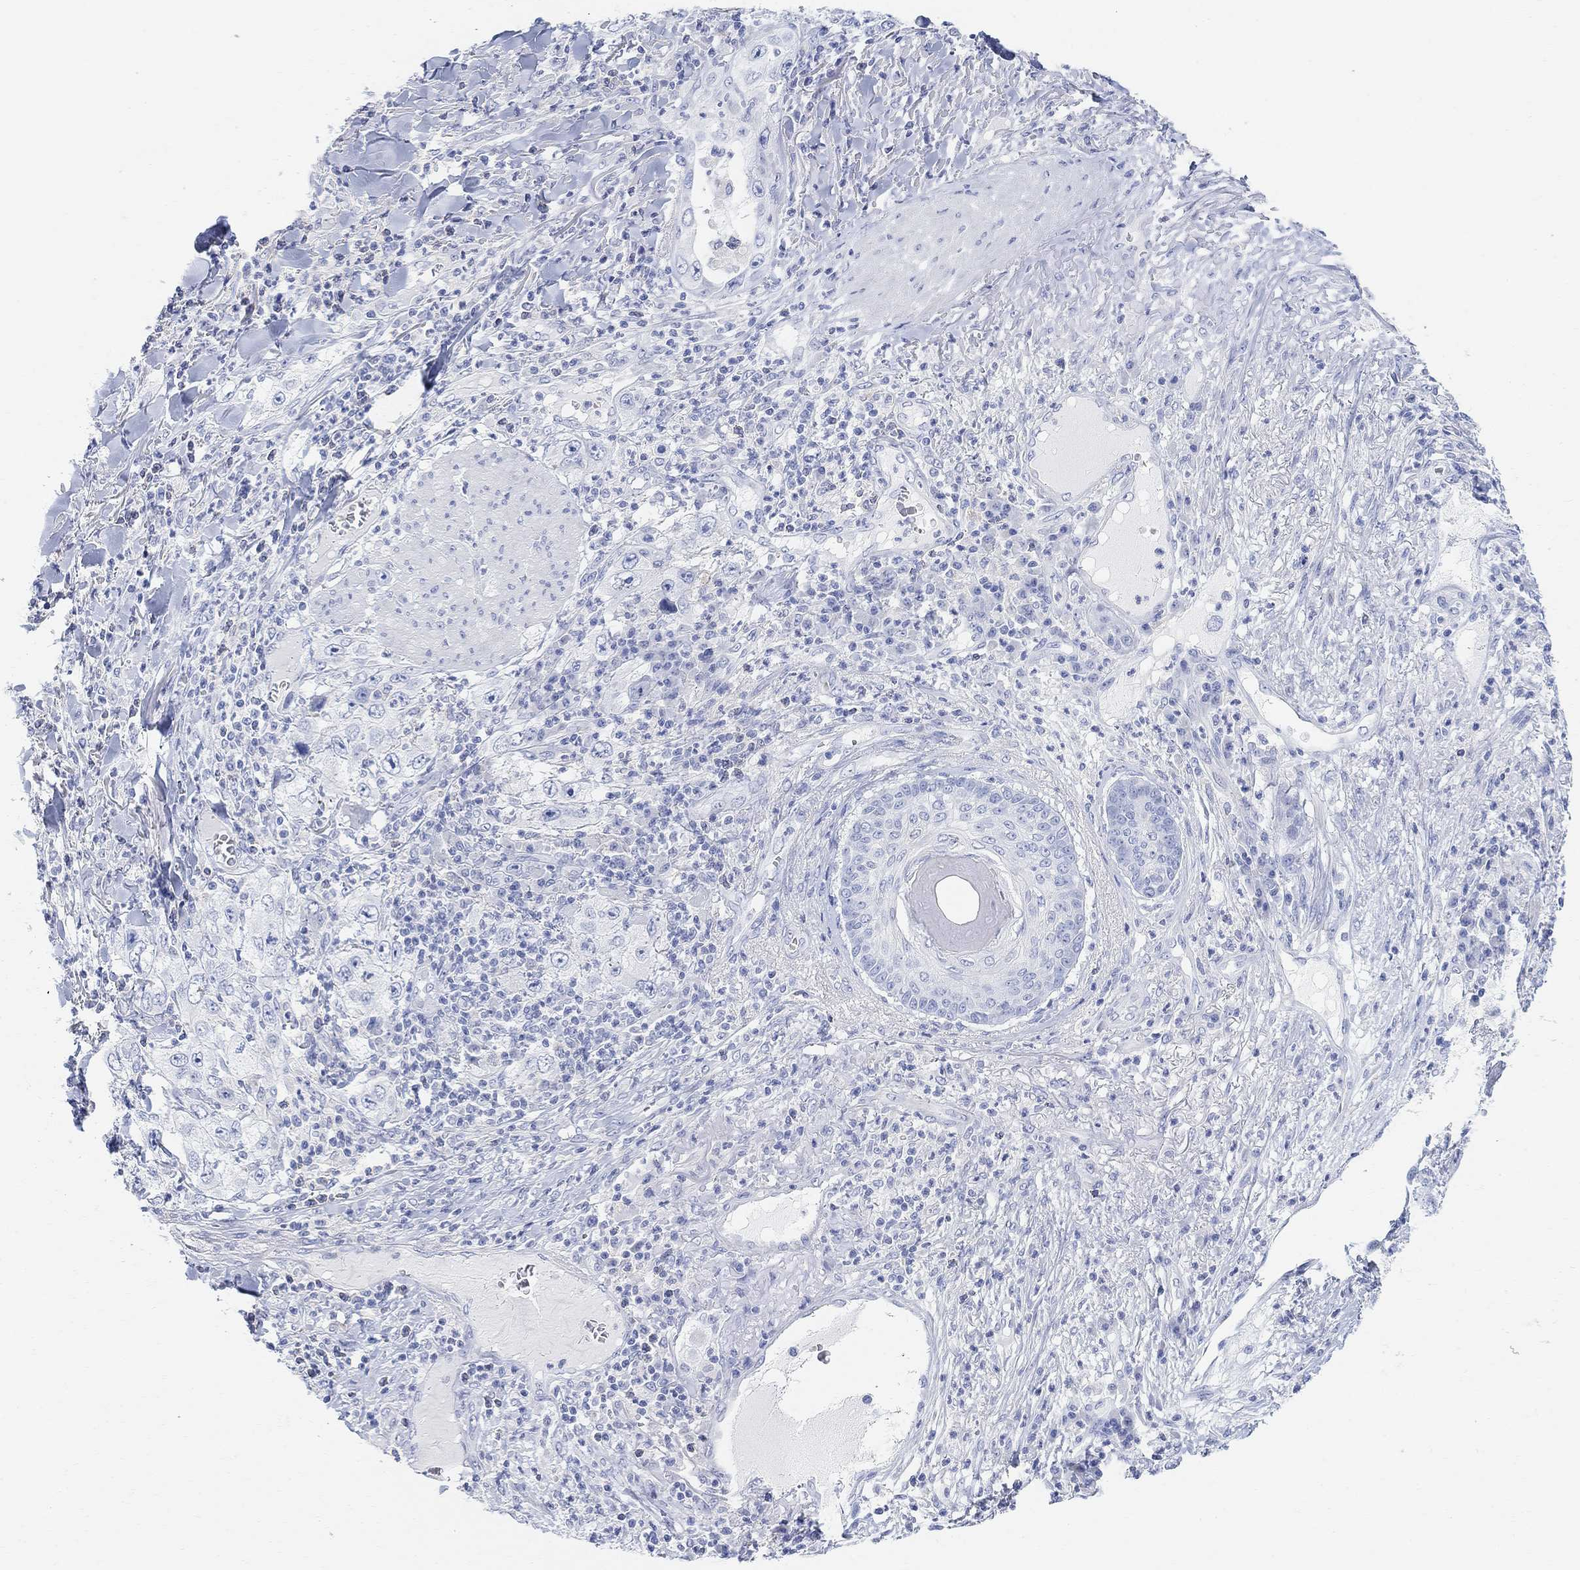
{"staining": {"intensity": "negative", "quantity": "none", "location": "none"}, "tissue": "skin cancer", "cell_type": "Tumor cells", "image_type": "cancer", "snomed": [{"axis": "morphology", "description": "Squamous cell carcinoma, NOS"}, {"axis": "topography", "description": "Skin"}], "caption": "A photomicrograph of human skin cancer (squamous cell carcinoma) is negative for staining in tumor cells.", "gene": "RETNLB", "patient": {"sex": "male", "age": 82}}